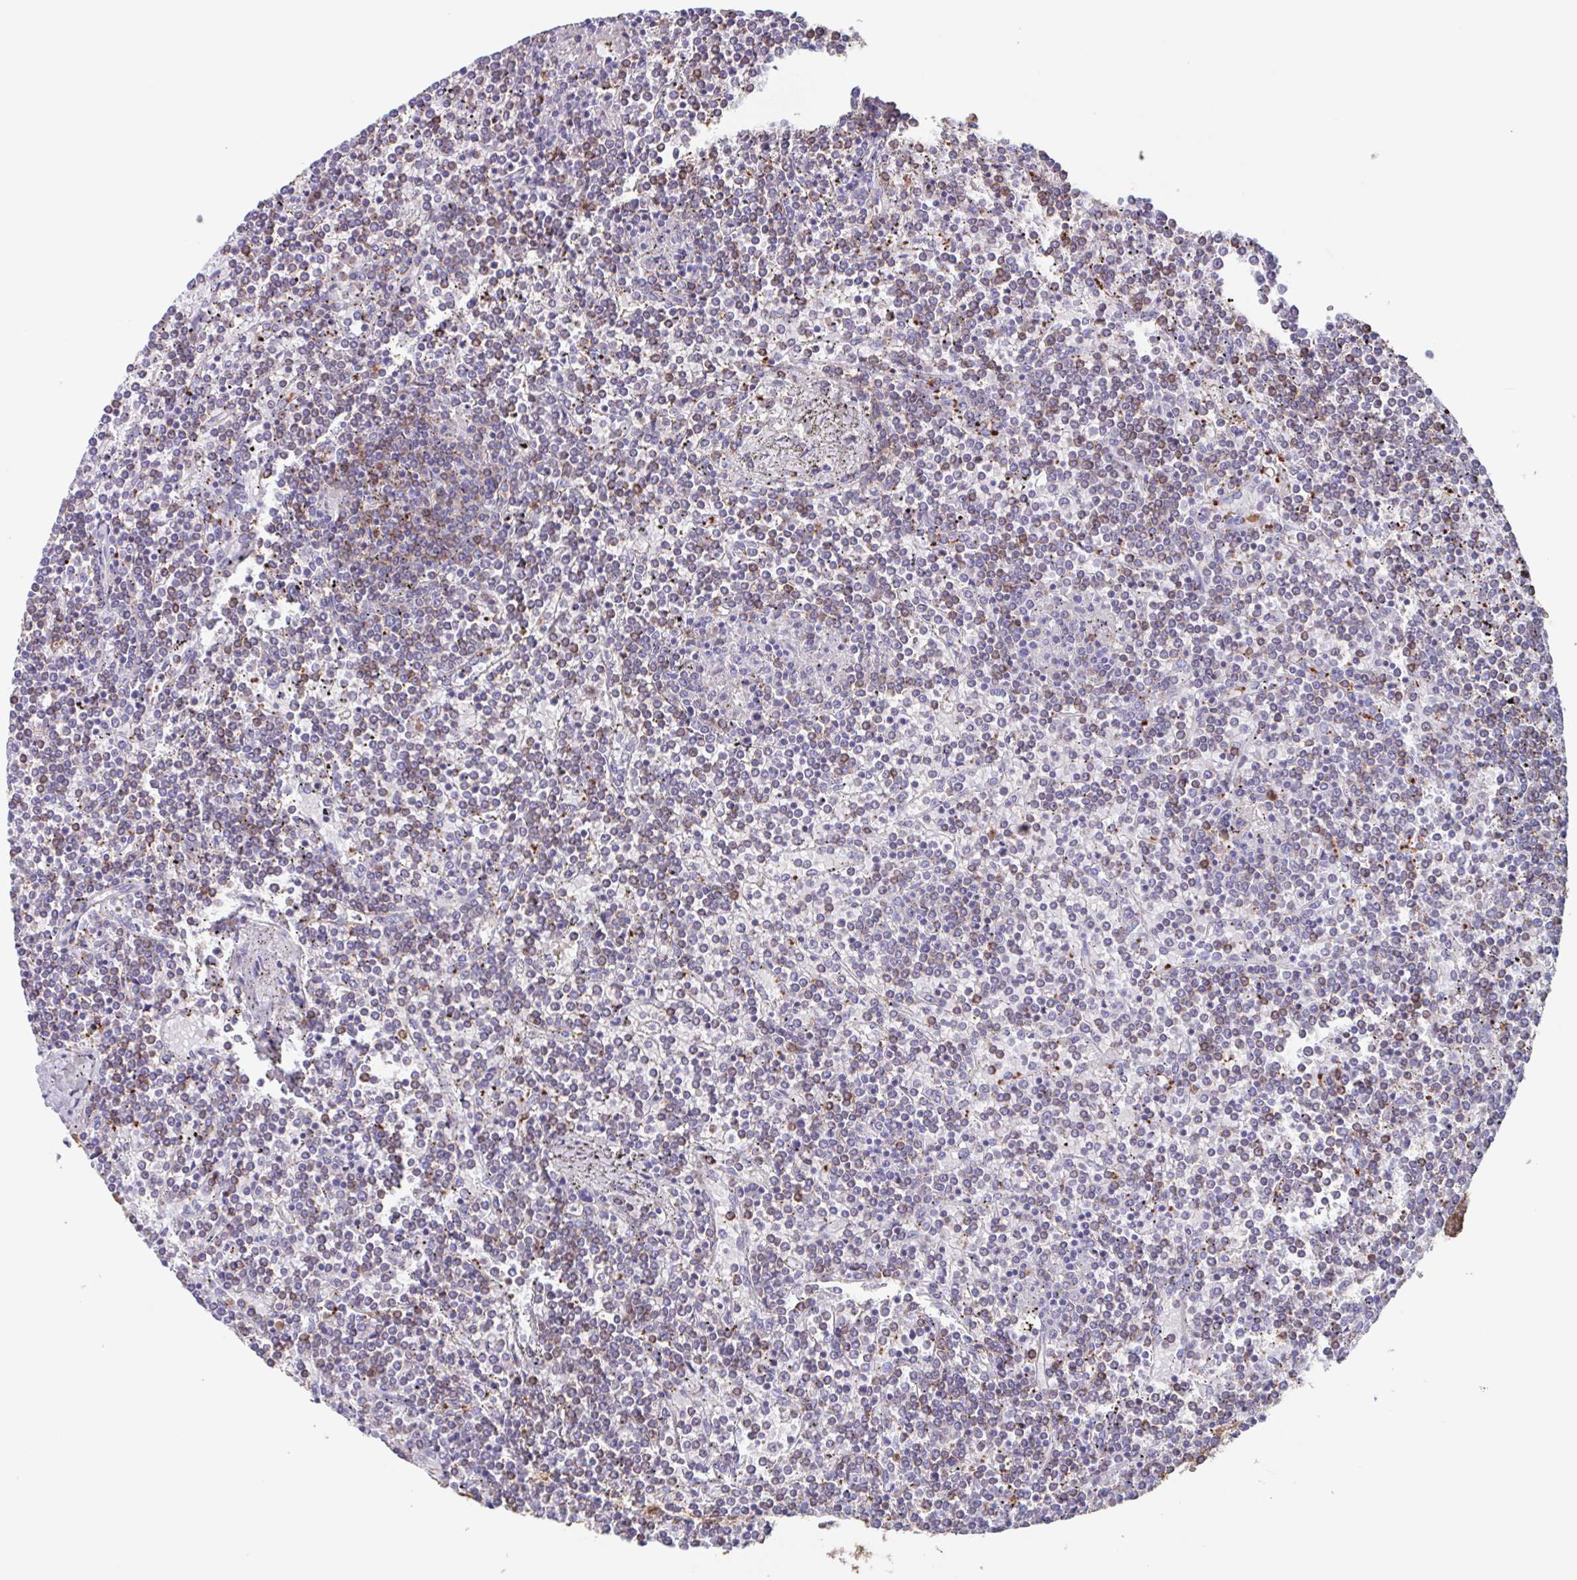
{"staining": {"intensity": "negative", "quantity": "none", "location": "none"}, "tissue": "lymphoma", "cell_type": "Tumor cells", "image_type": "cancer", "snomed": [{"axis": "morphology", "description": "Malignant lymphoma, non-Hodgkin's type, Low grade"}, {"axis": "topography", "description": "Spleen"}], "caption": "Tumor cells are negative for protein expression in human lymphoma.", "gene": "TPD52", "patient": {"sex": "female", "age": 19}}